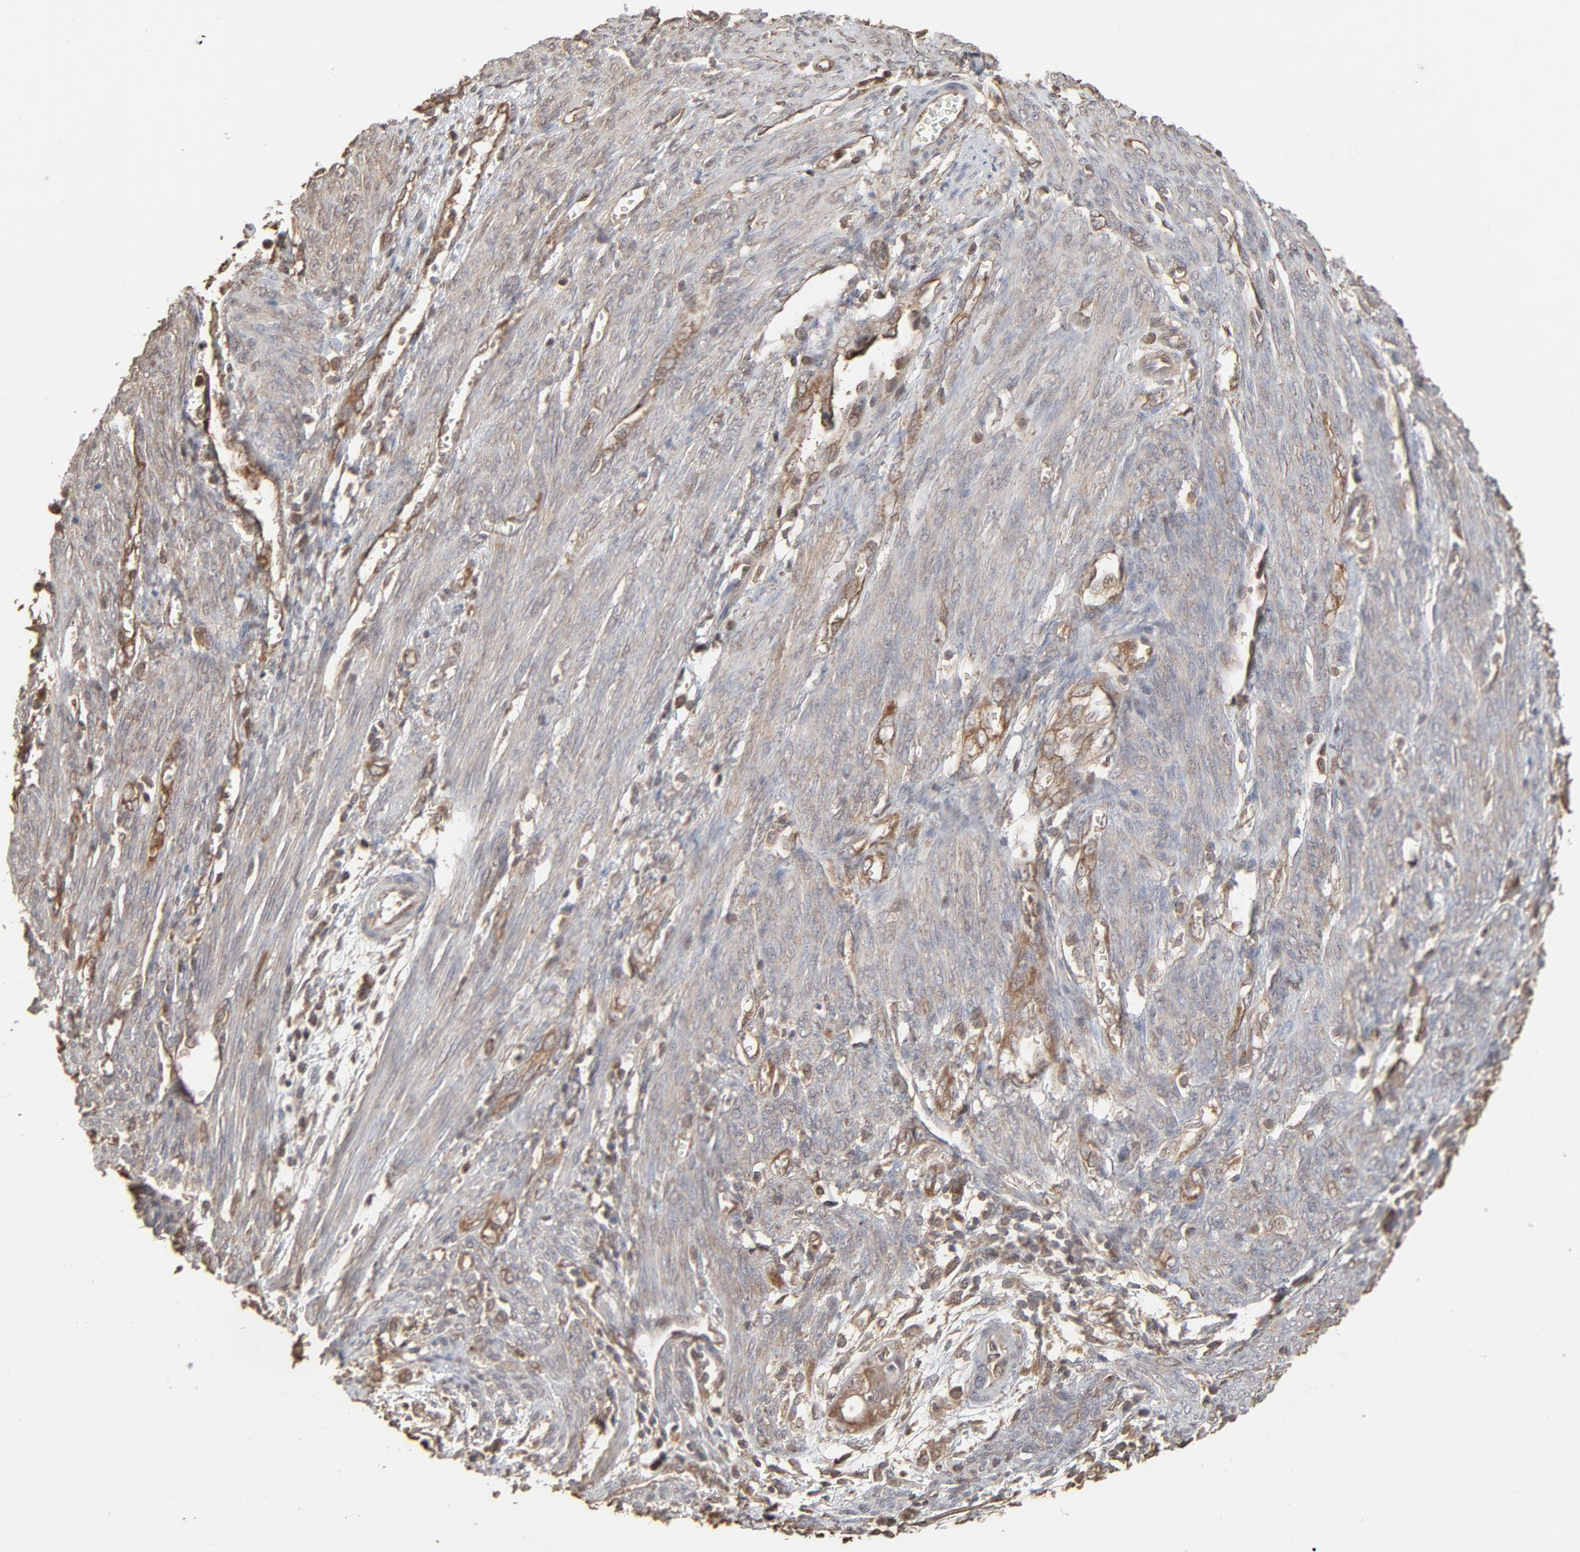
{"staining": {"intensity": "moderate", "quantity": ">75%", "location": "cytoplasmic/membranous"}, "tissue": "endometrial cancer", "cell_type": "Tumor cells", "image_type": "cancer", "snomed": [{"axis": "morphology", "description": "Adenocarcinoma, NOS"}, {"axis": "topography", "description": "Endometrium"}], "caption": "Immunohistochemical staining of endometrial adenocarcinoma displays medium levels of moderate cytoplasmic/membranous expression in approximately >75% of tumor cells. Using DAB (3,3'-diaminobenzidine) (brown) and hematoxylin (blue) stains, captured at high magnification using brightfield microscopy.", "gene": "PPP2CA", "patient": {"sex": "female", "age": 66}}